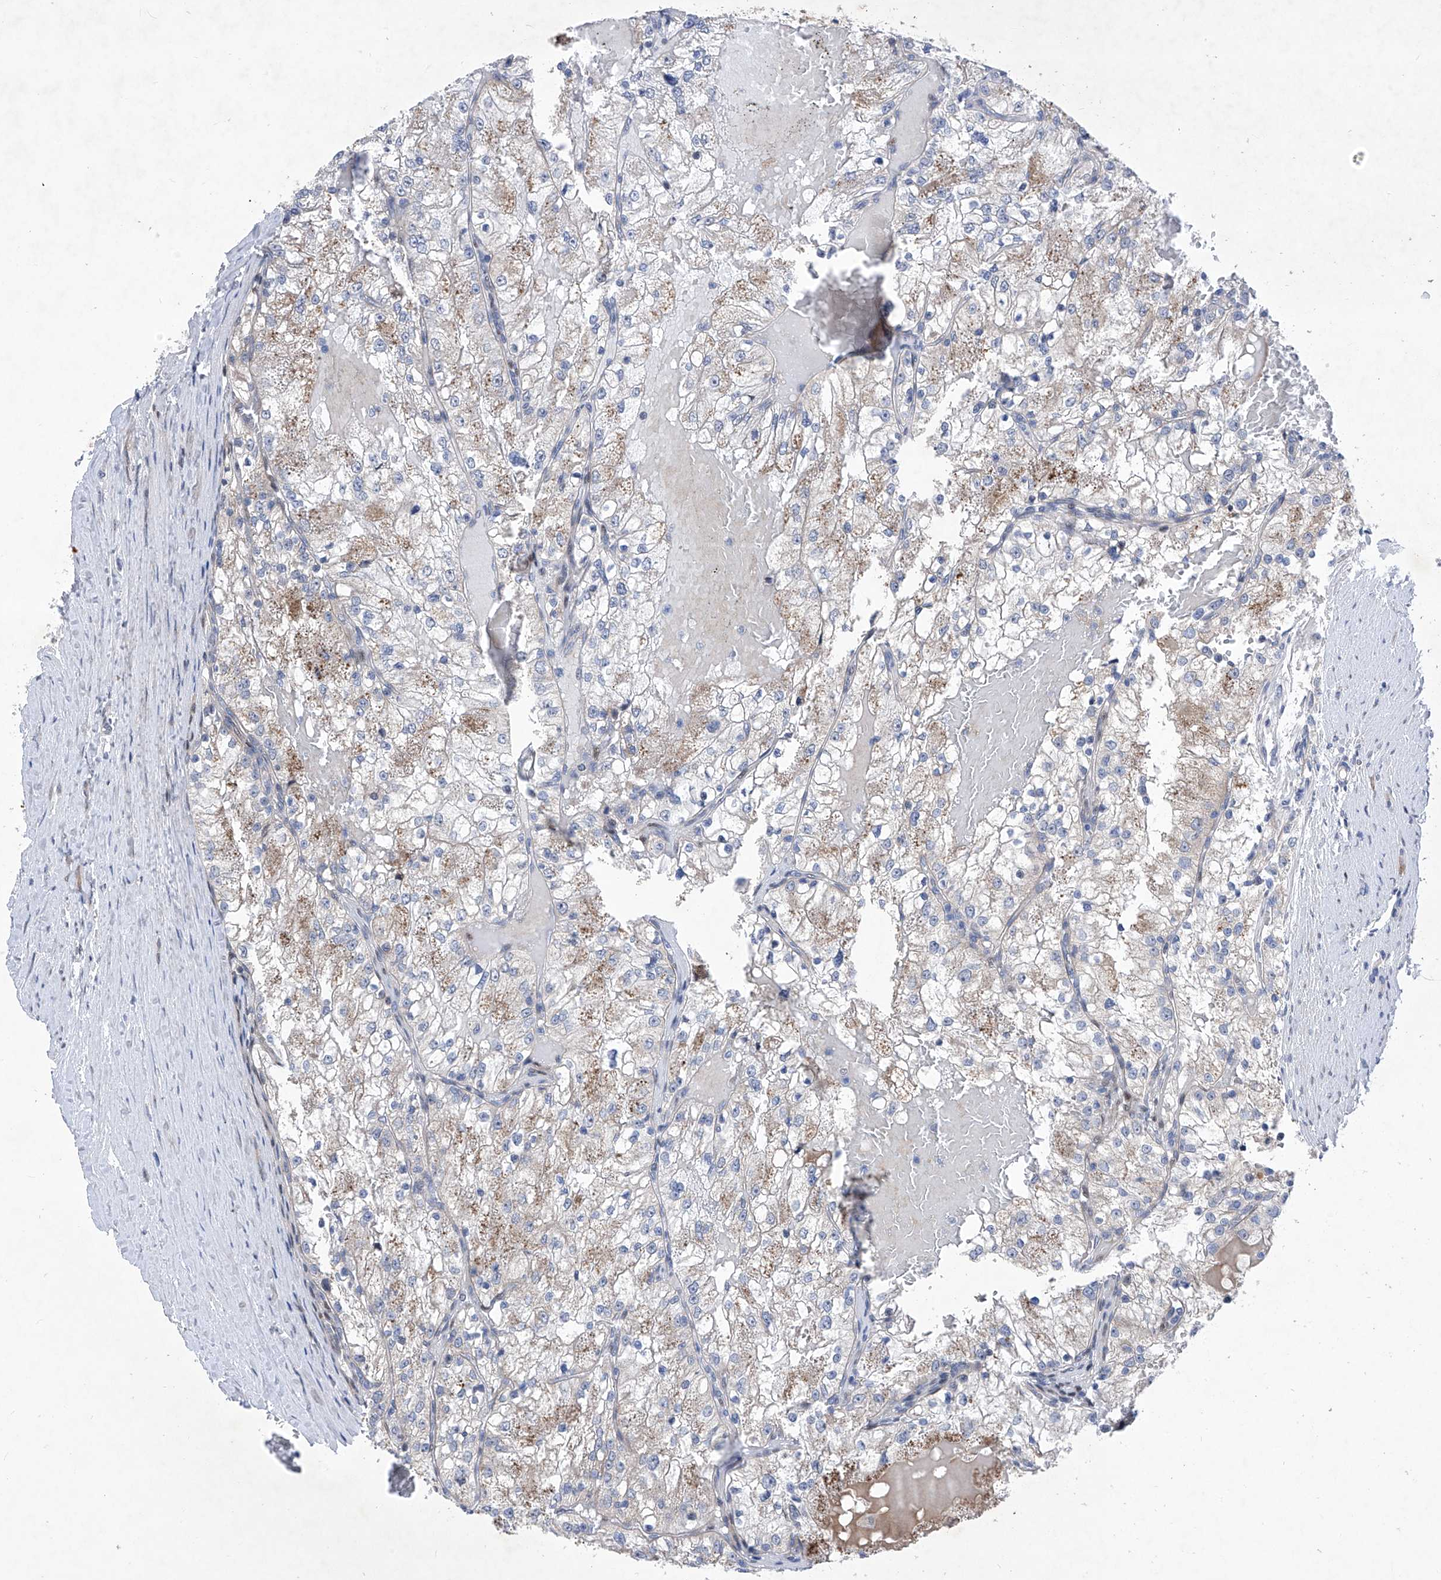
{"staining": {"intensity": "negative", "quantity": "none", "location": "none"}, "tissue": "renal cancer", "cell_type": "Tumor cells", "image_type": "cancer", "snomed": [{"axis": "morphology", "description": "Normal tissue, NOS"}, {"axis": "morphology", "description": "Adenocarcinoma, NOS"}, {"axis": "topography", "description": "Kidney"}], "caption": "Tumor cells are negative for brown protein staining in renal cancer (adenocarcinoma). (DAB (3,3'-diaminobenzidine) IHC, high magnification).", "gene": "NUFIP1", "patient": {"sex": "male", "age": 68}}